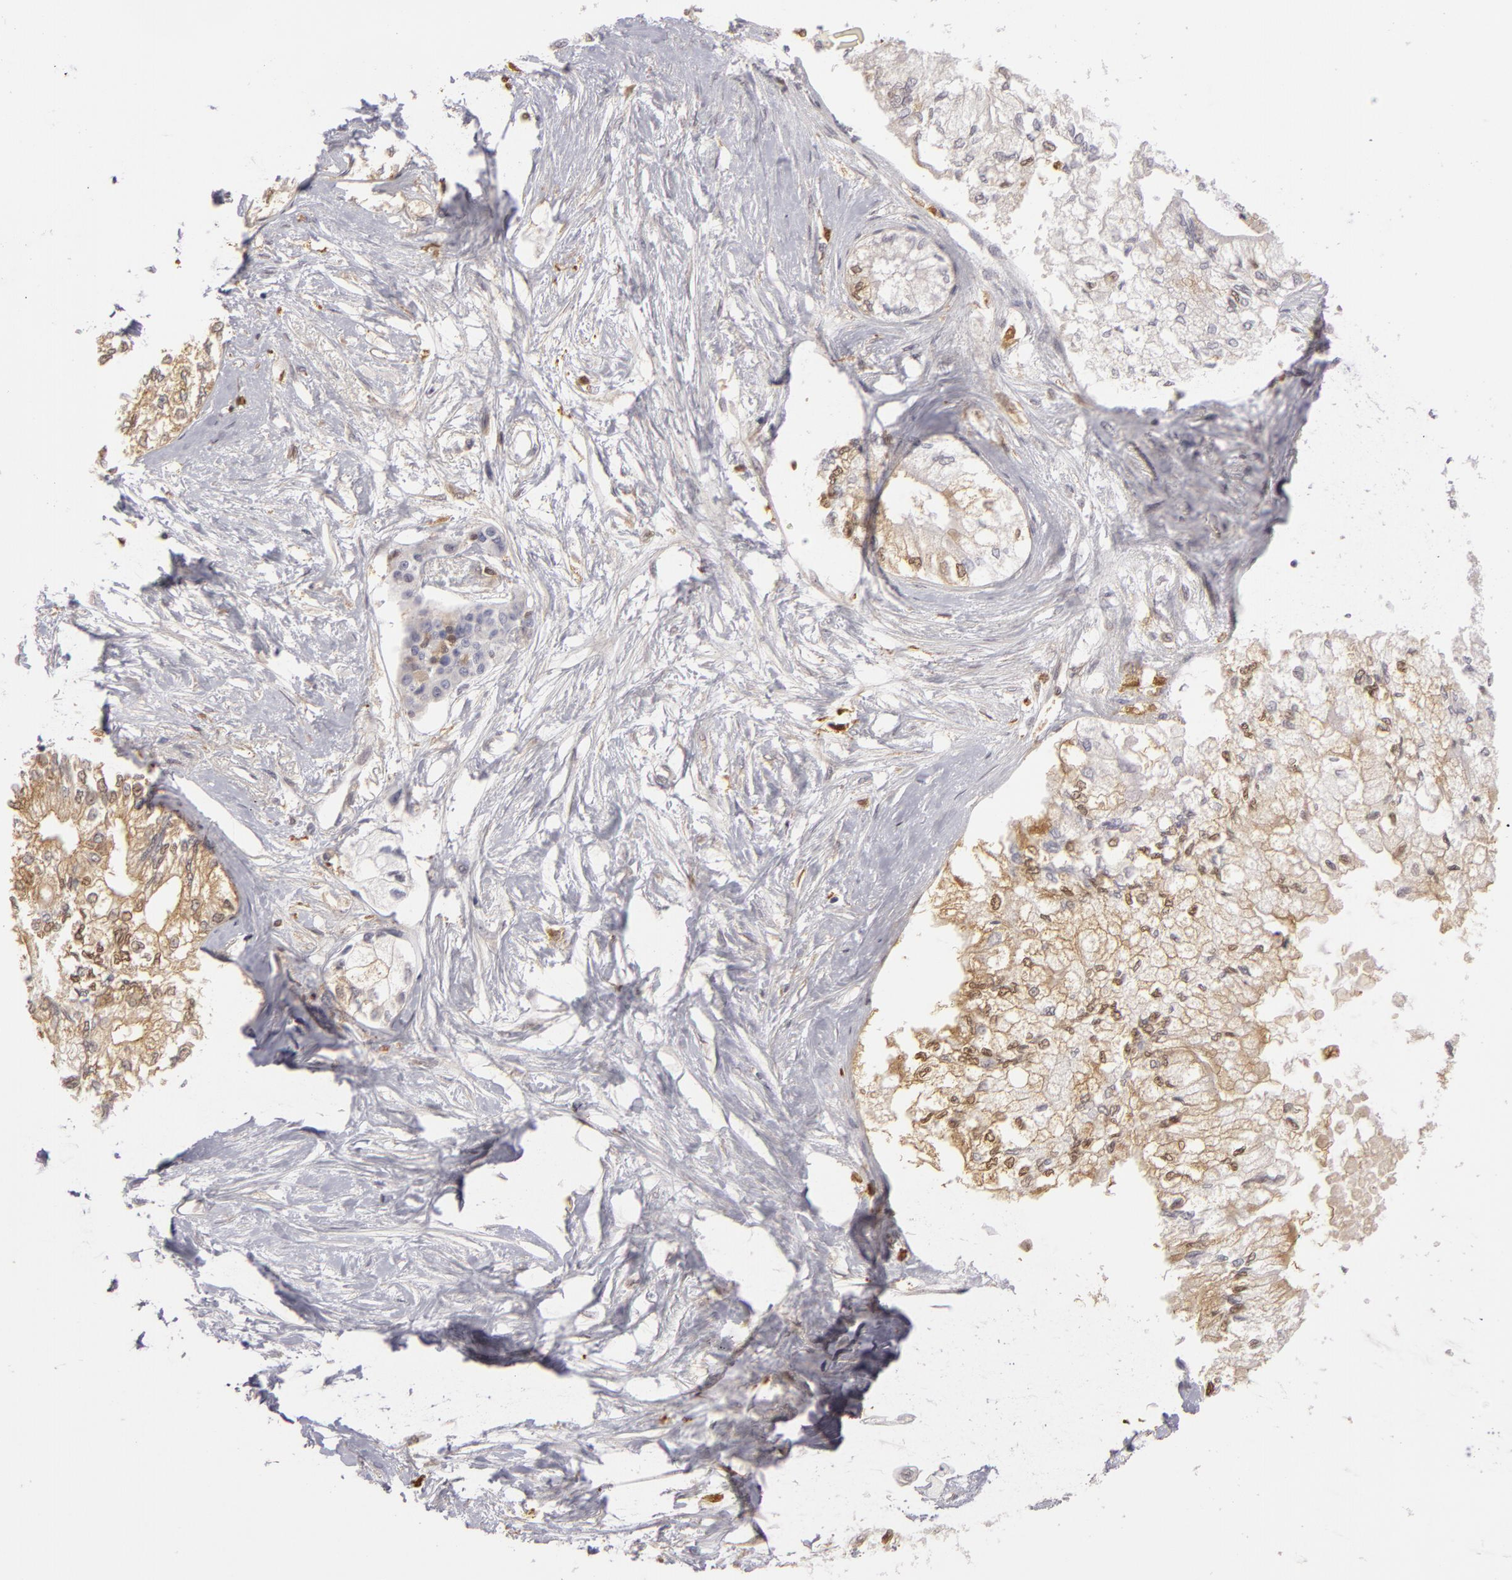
{"staining": {"intensity": "negative", "quantity": "none", "location": "none"}, "tissue": "pancreatic cancer", "cell_type": "Tumor cells", "image_type": "cancer", "snomed": [{"axis": "morphology", "description": "Adenocarcinoma, NOS"}, {"axis": "topography", "description": "Pancreas"}], "caption": "IHC of pancreatic adenocarcinoma displays no staining in tumor cells.", "gene": "GNPDA1", "patient": {"sex": "male", "age": 79}}